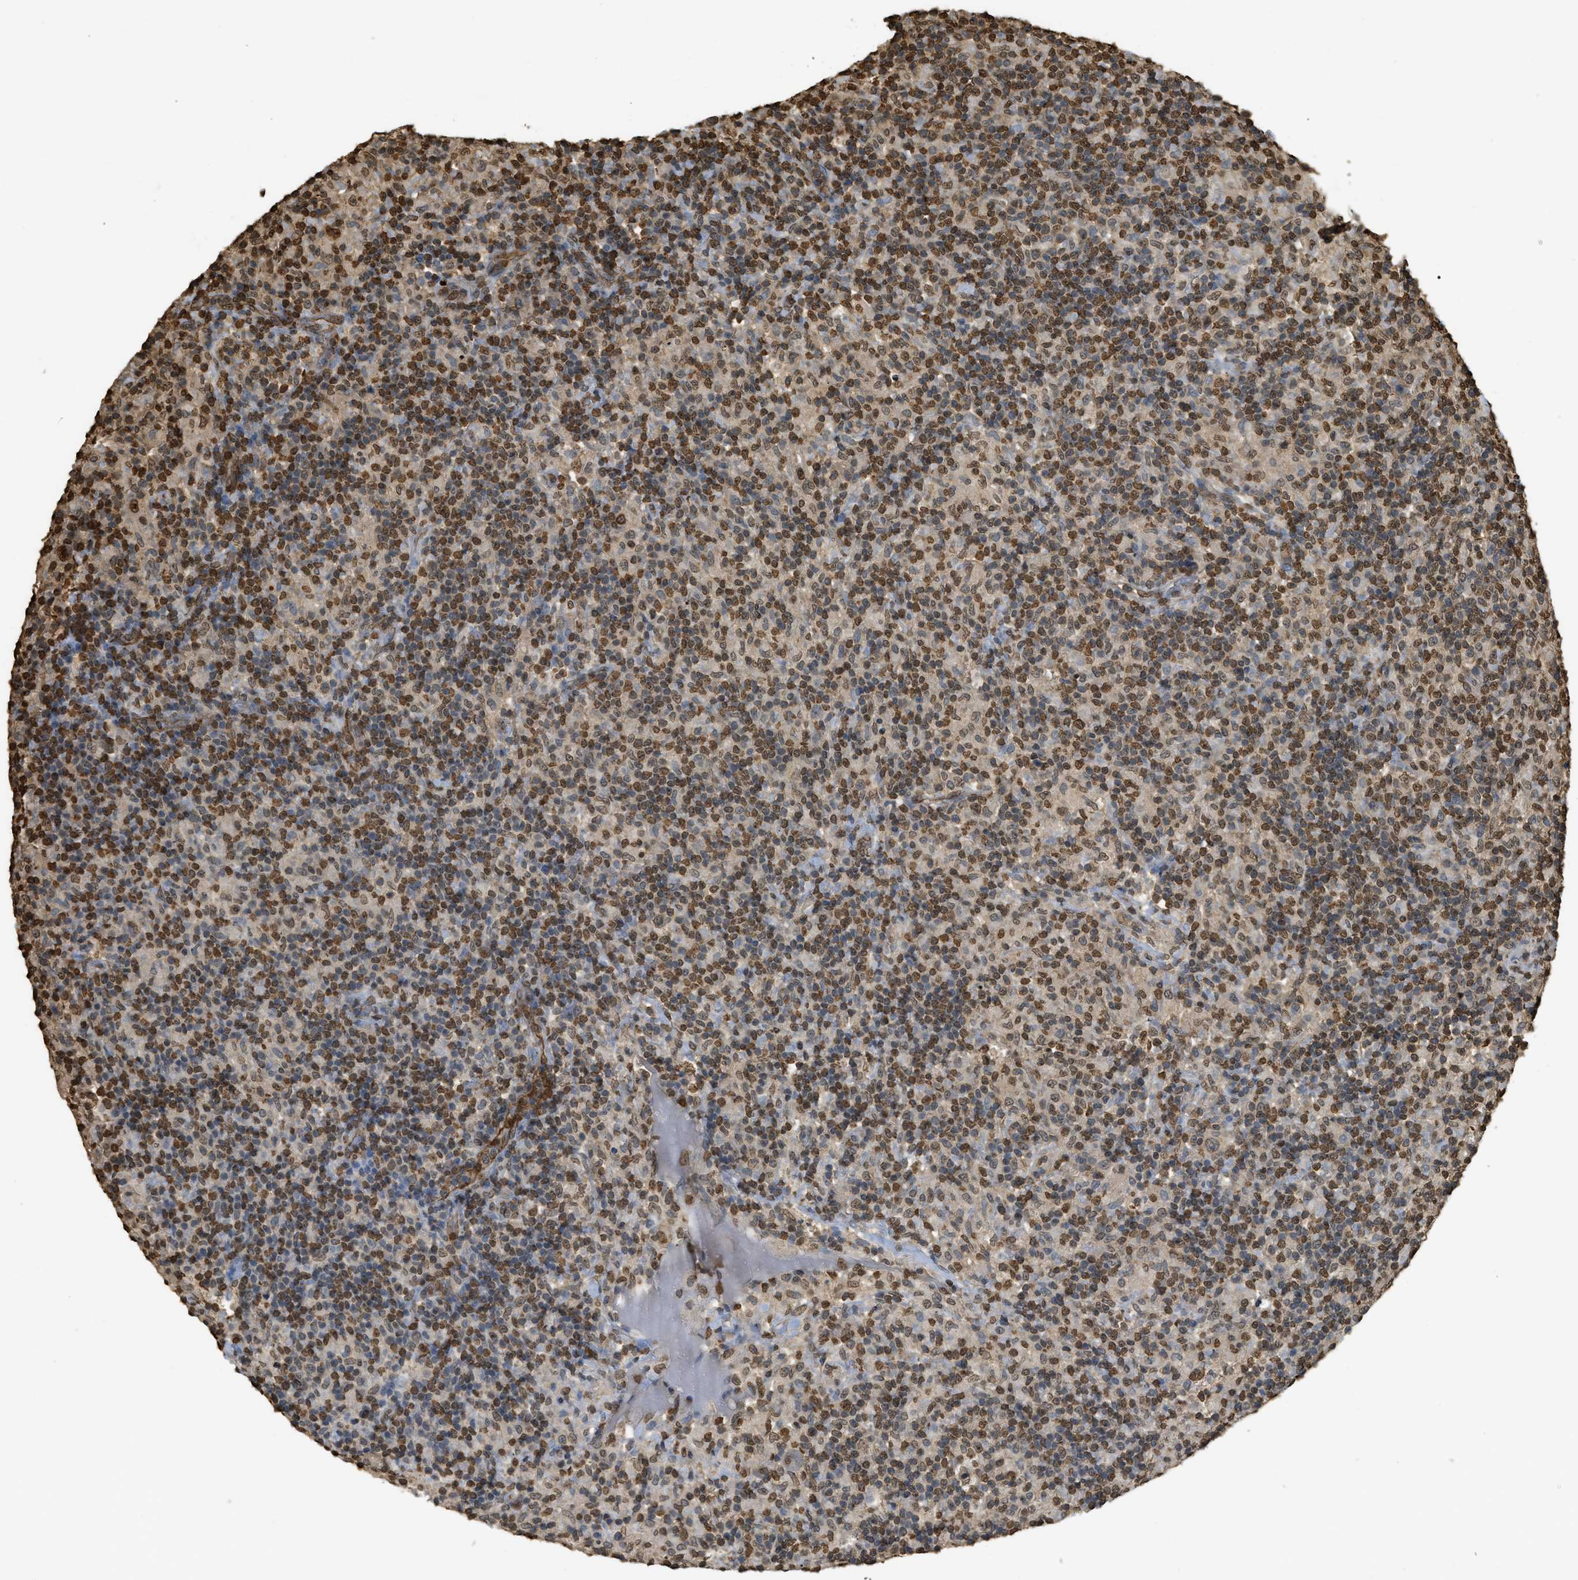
{"staining": {"intensity": "weak", "quantity": "<25%", "location": "cytoplasmic/membranous"}, "tissue": "lymphoma", "cell_type": "Tumor cells", "image_type": "cancer", "snomed": [{"axis": "morphology", "description": "Hodgkin's disease, NOS"}, {"axis": "topography", "description": "Lymph node"}], "caption": "Immunohistochemistry of human lymphoma exhibits no expression in tumor cells. (Stains: DAB immunohistochemistry with hematoxylin counter stain, Microscopy: brightfield microscopy at high magnification).", "gene": "NR5A2", "patient": {"sex": "male", "age": 70}}